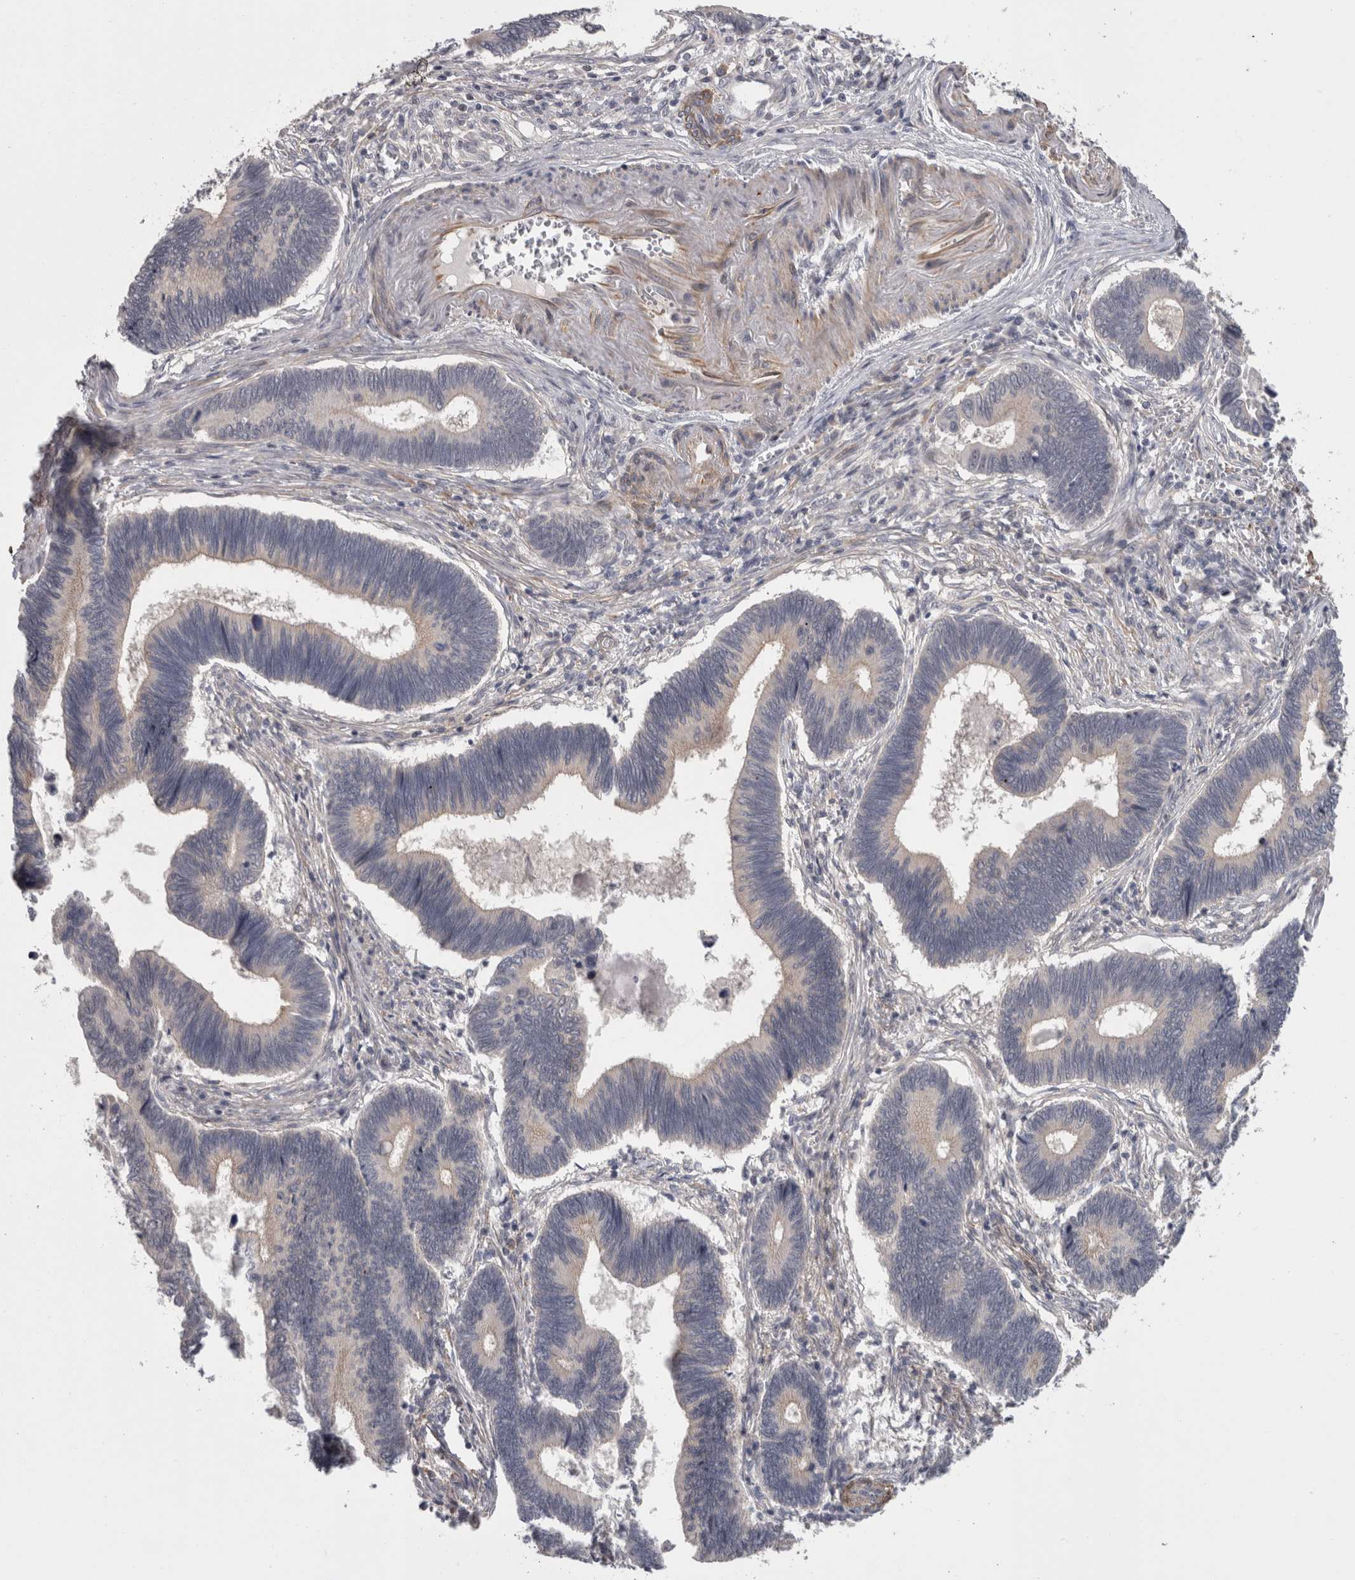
{"staining": {"intensity": "negative", "quantity": "none", "location": "none"}, "tissue": "pancreatic cancer", "cell_type": "Tumor cells", "image_type": "cancer", "snomed": [{"axis": "morphology", "description": "Adenocarcinoma, NOS"}, {"axis": "topography", "description": "Pancreas"}], "caption": "High power microscopy photomicrograph of an IHC micrograph of pancreatic adenocarcinoma, revealing no significant staining in tumor cells.", "gene": "RMDN1", "patient": {"sex": "female", "age": 70}}